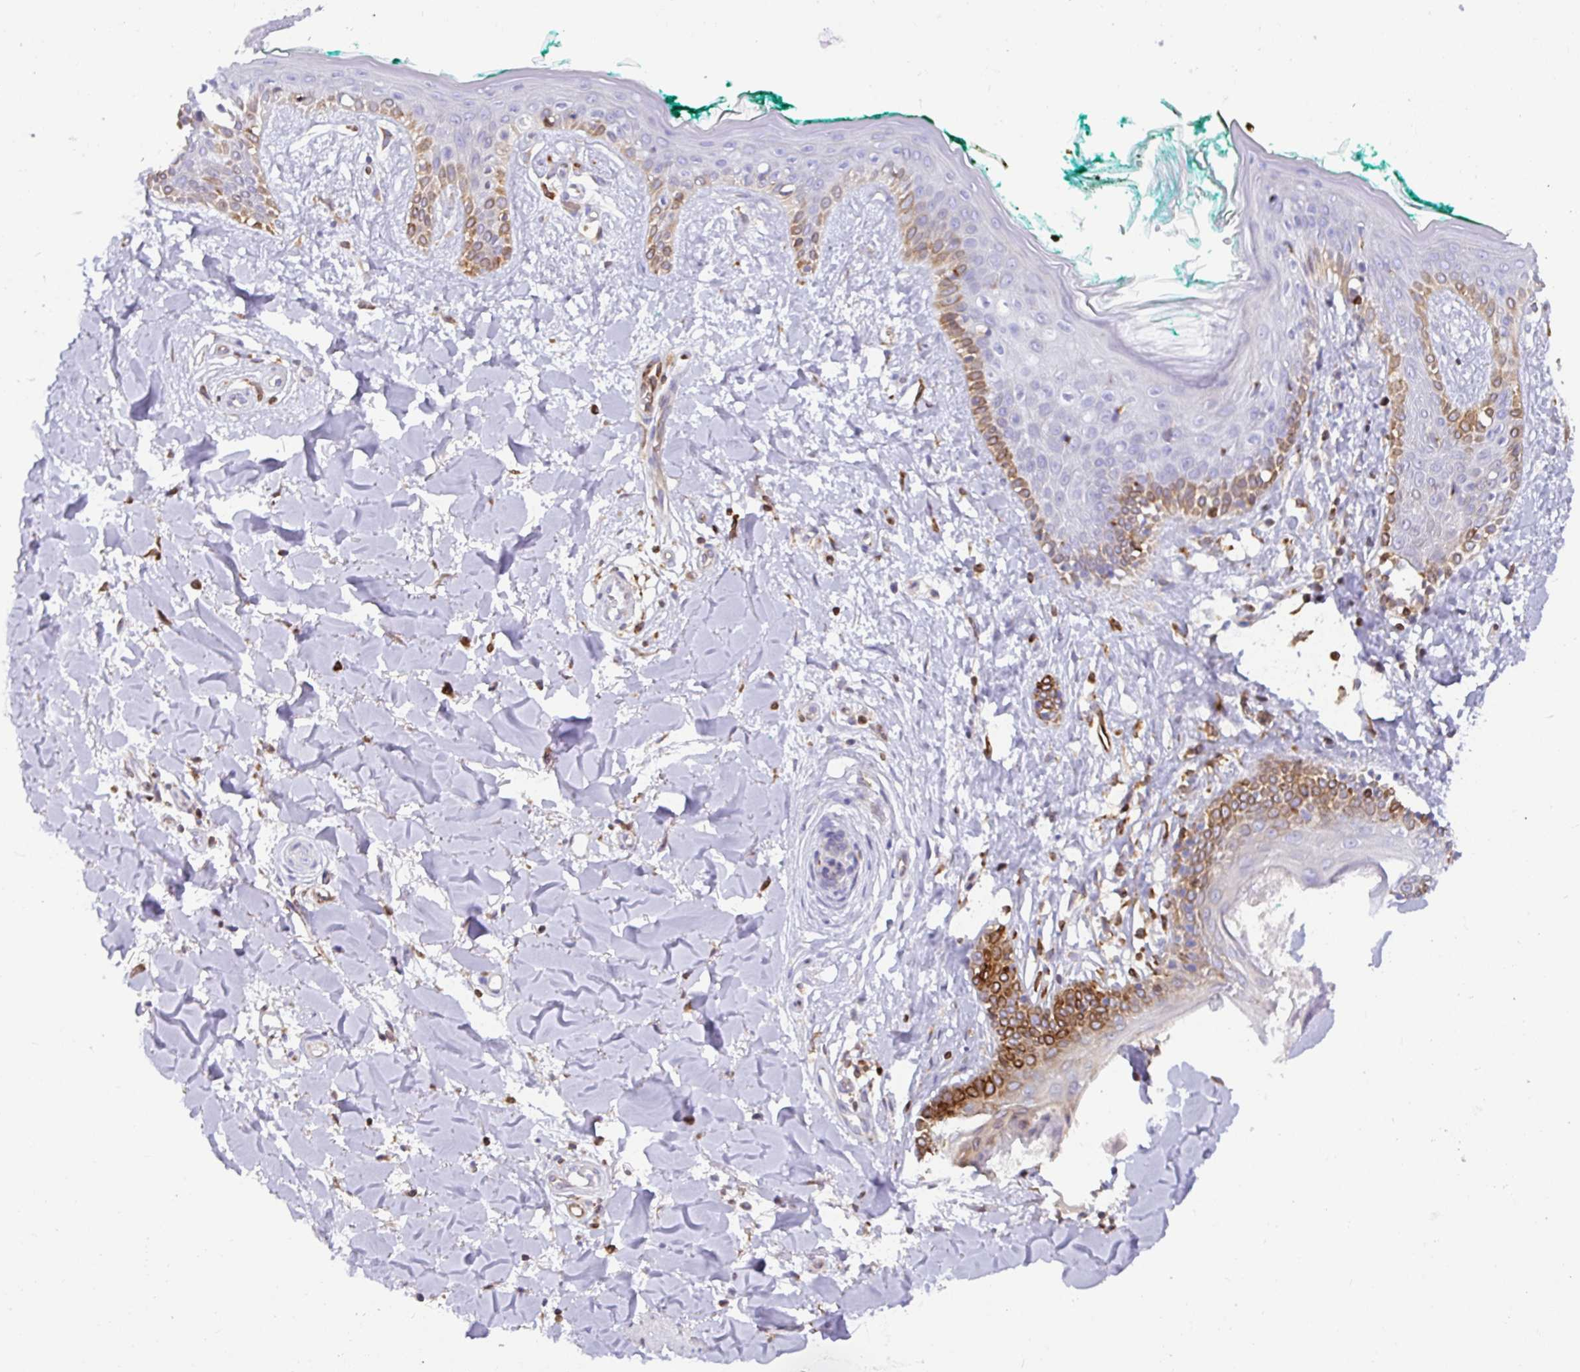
{"staining": {"intensity": "strong", "quantity": "25%-75%", "location": "cytoplasmic/membranous"}, "tissue": "skin", "cell_type": "Fibroblasts", "image_type": "normal", "snomed": [{"axis": "morphology", "description": "Normal tissue, NOS"}, {"axis": "topography", "description": "Skin"}], "caption": "Brown immunohistochemical staining in benign human skin reveals strong cytoplasmic/membranous staining in approximately 25%-75% of fibroblasts. Ihc stains the protein in brown and the nuclei are stained blue.", "gene": "TP53I11", "patient": {"sex": "female", "age": 34}}